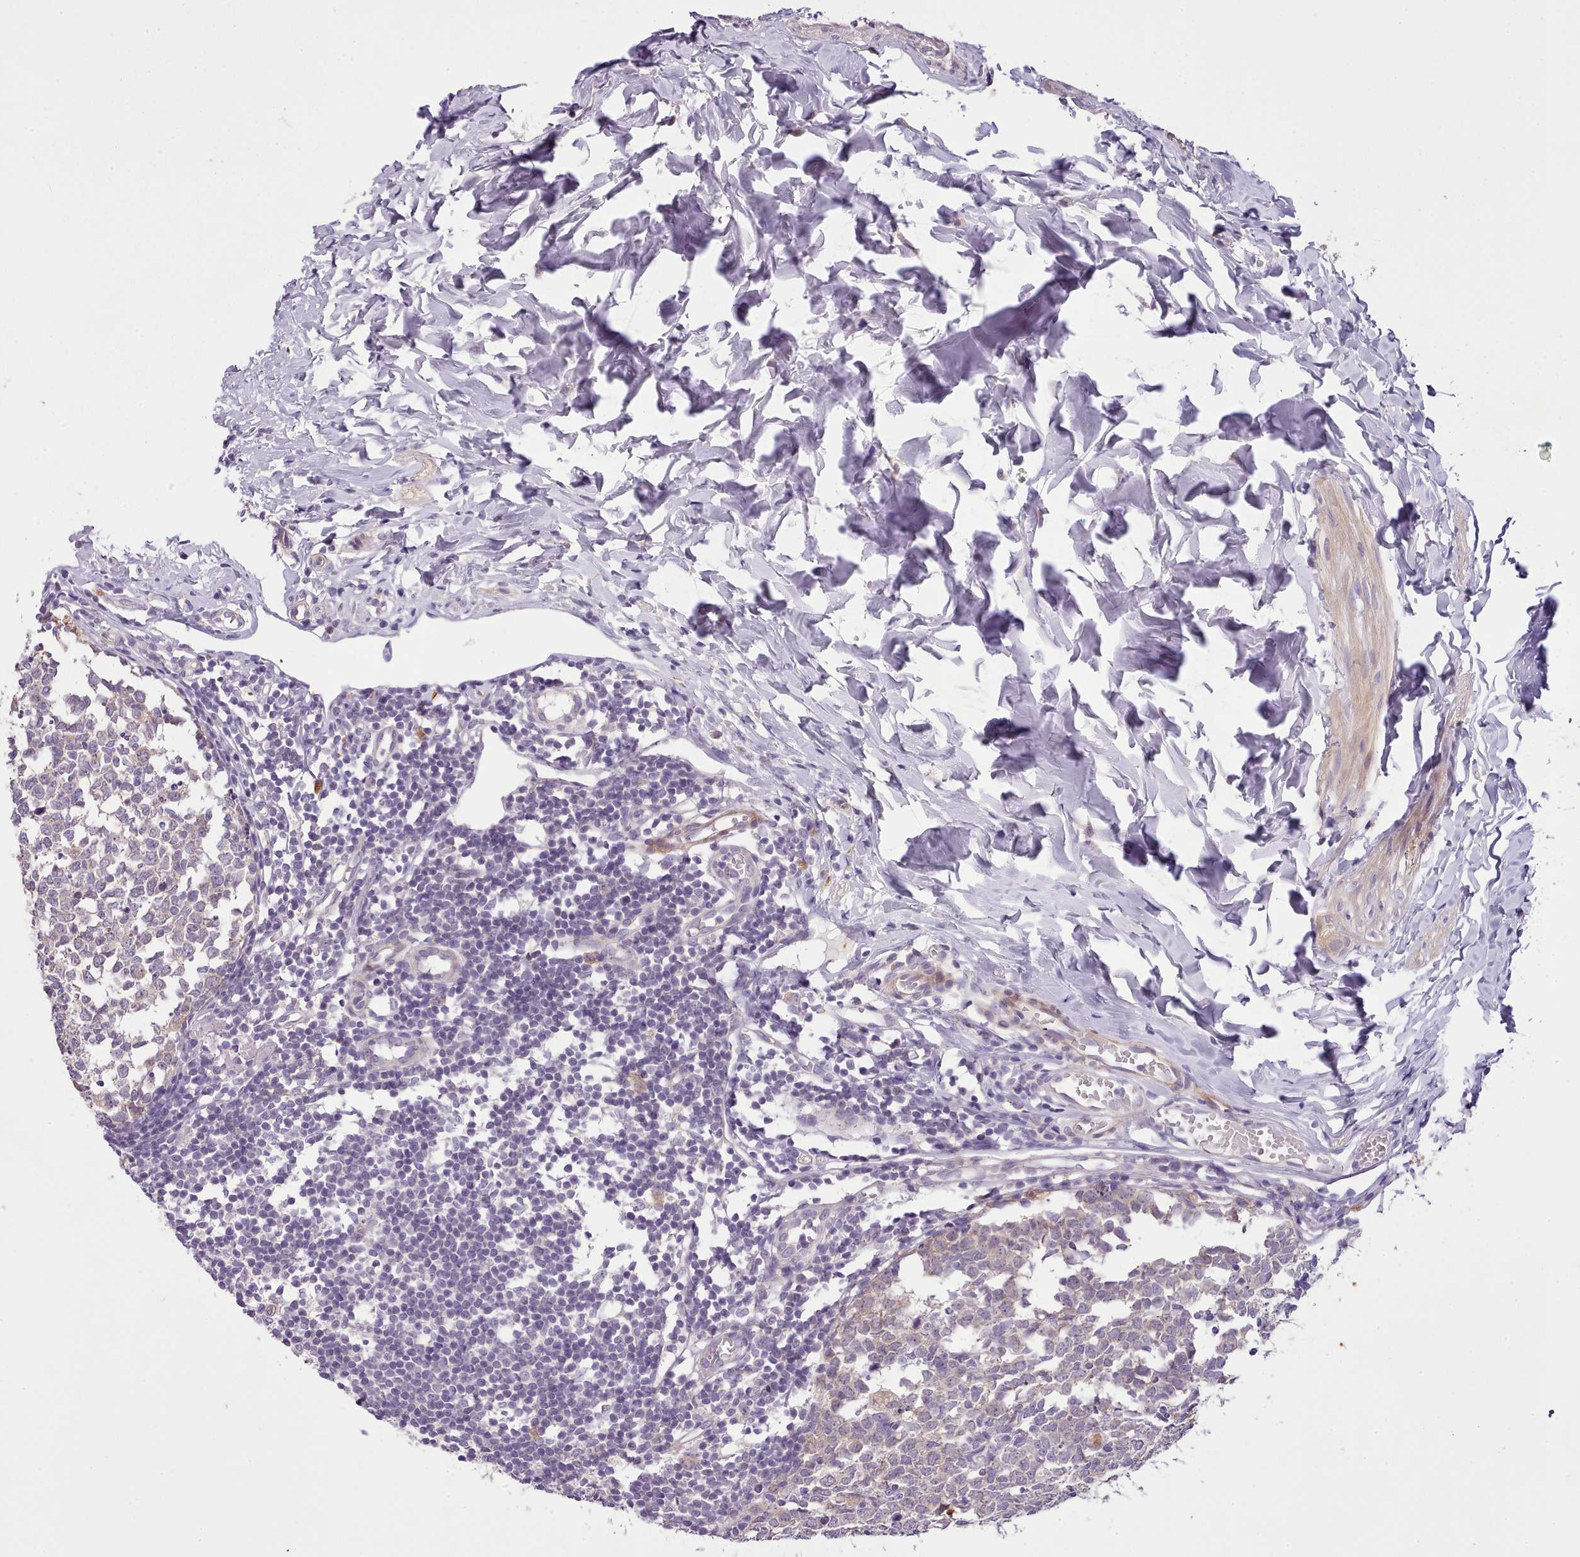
{"staining": {"intensity": "strong", "quantity": "<25%", "location": "cytoplasmic/membranous"}, "tissue": "appendix", "cell_type": "Glandular cells", "image_type": "normal", "snomed": [{"axis": "morphology", "description": "Normal tissue, NOS"}, {"axis": "topography", "description": "Appendix"}], "caption": "A medium amount of strong cytoplasmic/membranous staining is seen in approximately <25% of glandular cells in normal appendix.", "gene": "SETX", "patient": {"sex": "male", "age": 14}}